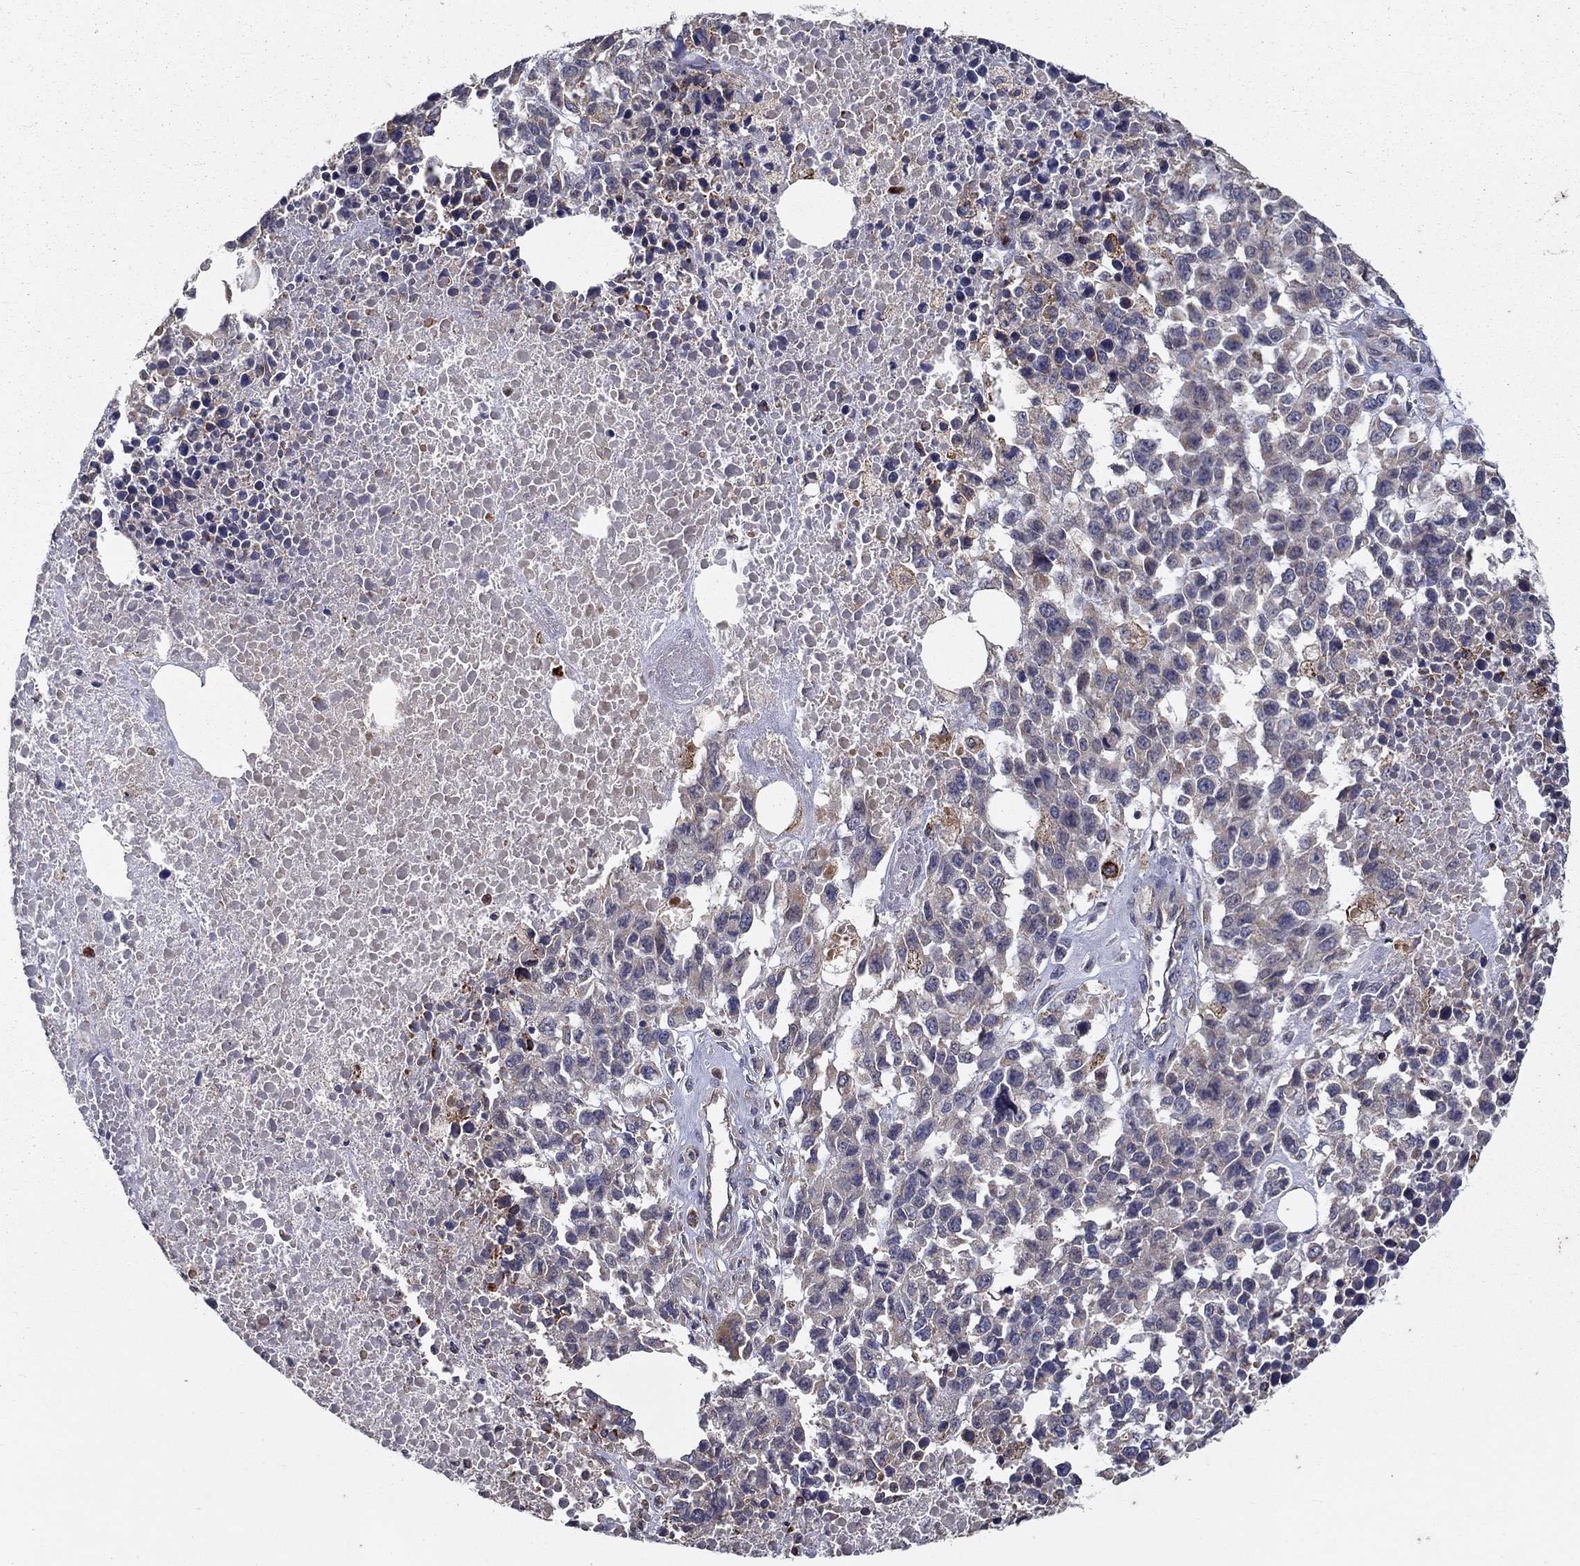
{"staining": {"intensity": "negative", "quantity": "none", "location": "none"}, "tissue": "melanoma", "cell_type": "Tumor cells", "image_type": "cancer", "snomed": [{"axis": "morphology", "description": "Malignant melanoma, Metastatic site"}, {"axis": "topography", "description": "Skin"}], "caption": "Immunohistochemical staining of malignant melanoma (metastatic site) shows no significant positivity in tumor cells.", "gene": "ALDH4A1", "patient": {"sex": "male", "age": 84}}